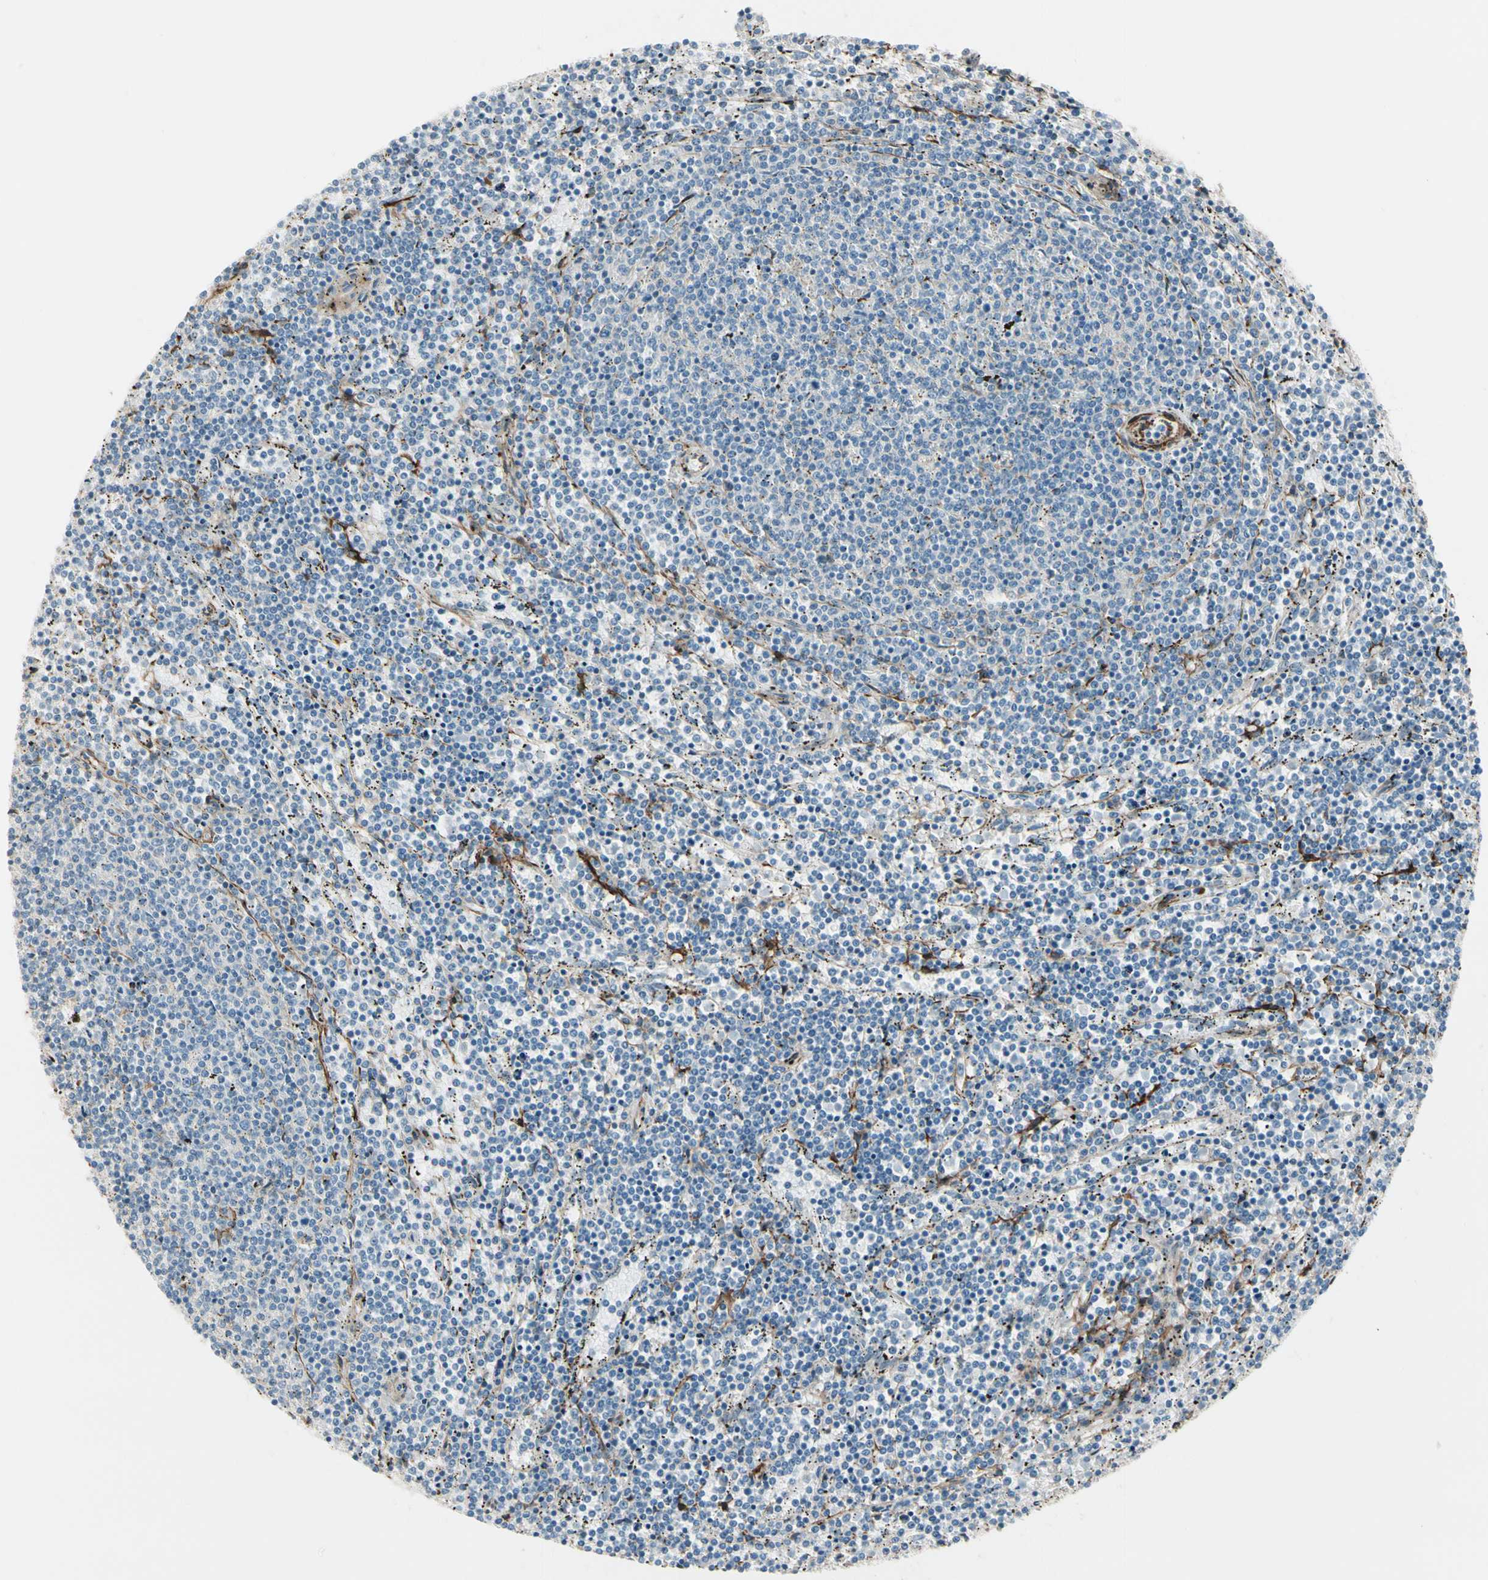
{"staining": {"intensity": "negative", "quantity": "none", "location": "none"}, "tissue": "lymphoma", "cell_type": "Tumor cells", "image_type": "cancer", "snomed": [{"axis": "morphology", "description": "Malignant lymphoma, non-Hodgkin's type, Low grade"}, {"axis": "topography", "description": "Spleen"}], "caption": "The histopathology image exhibits no significant staining in tumor cells of lymphoma.", "gene": "CALD1", "patient": {"sex": "female", "age": 50}}